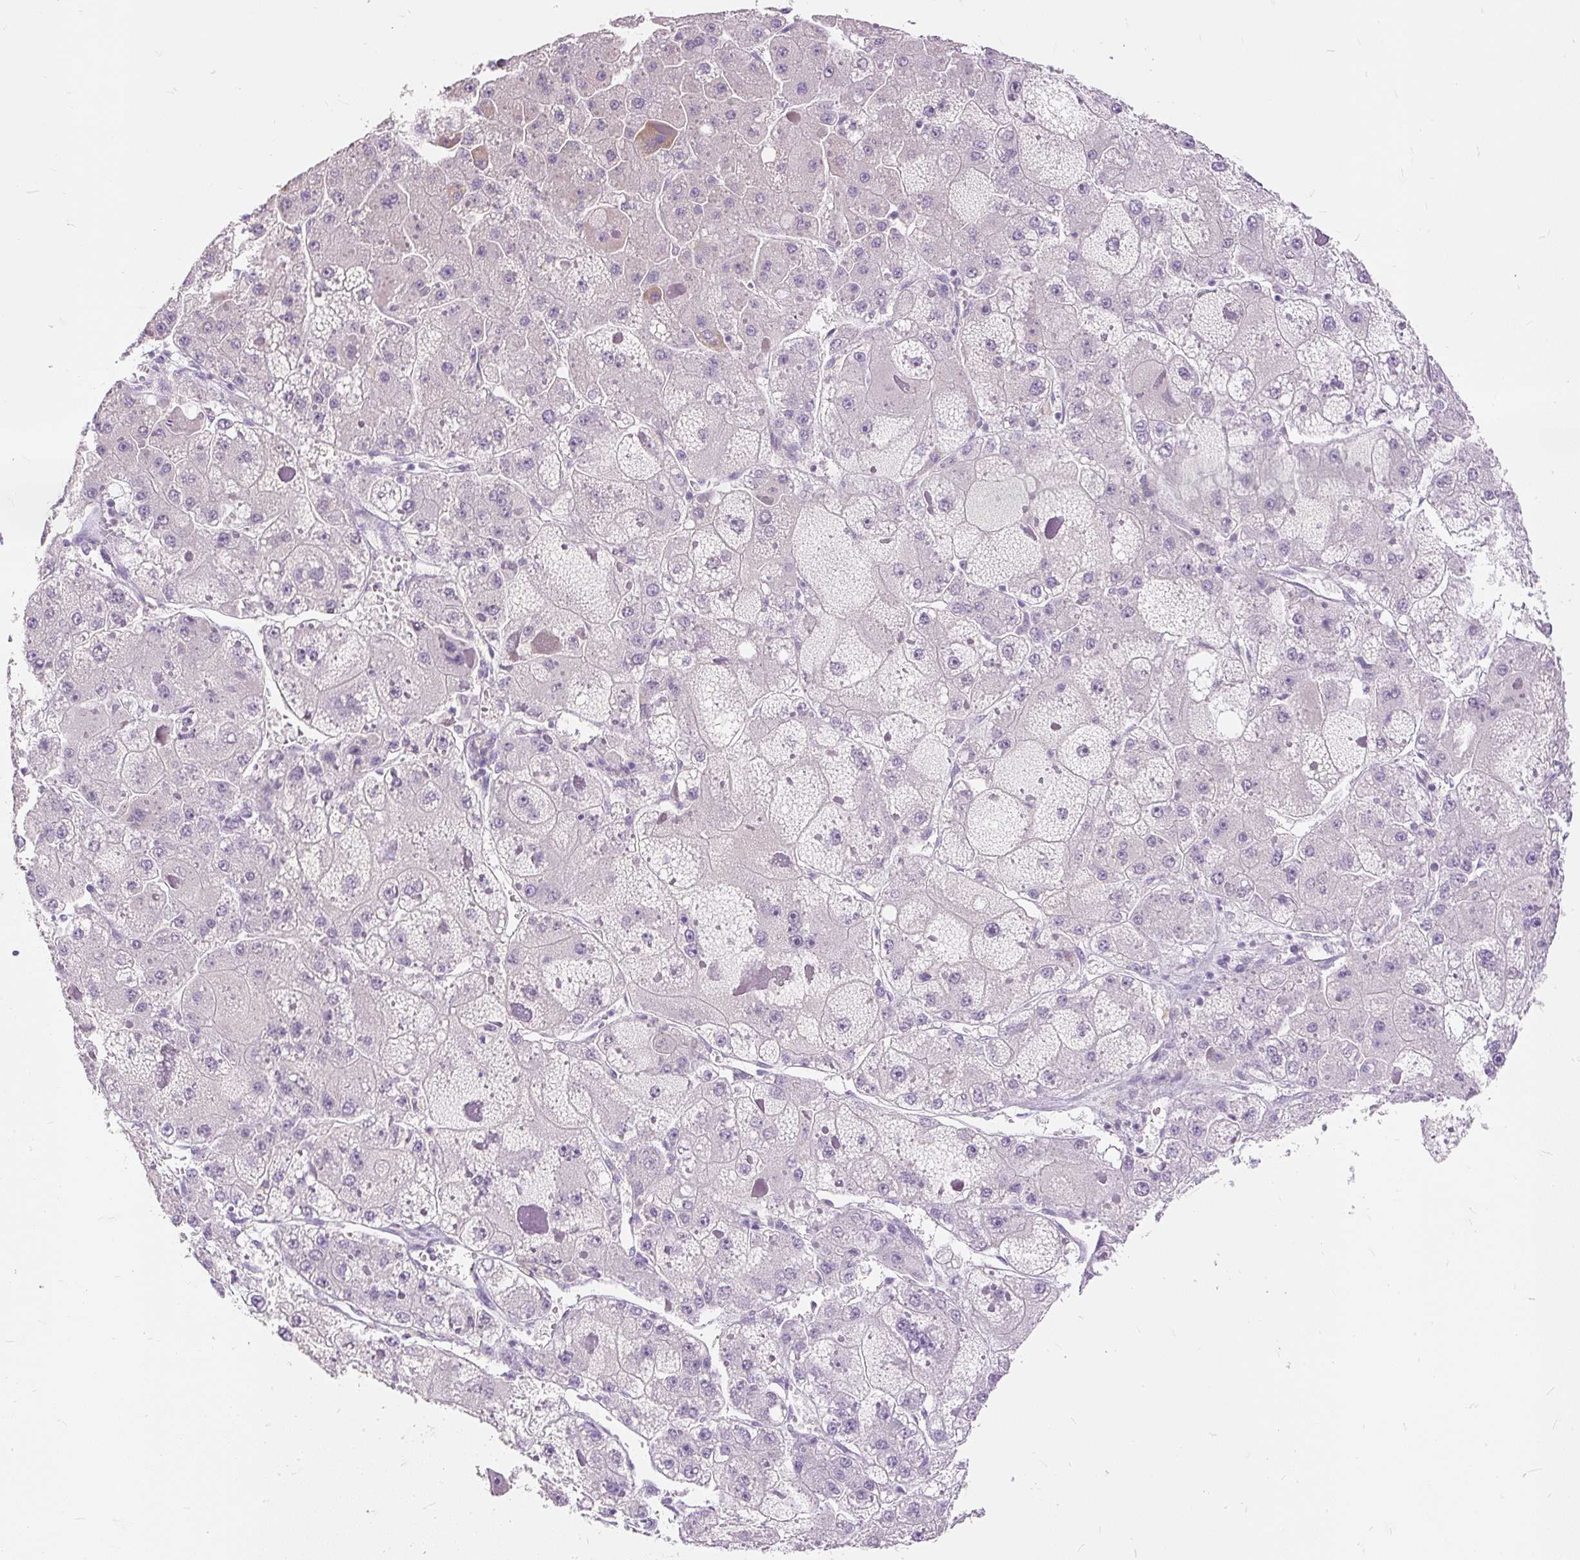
{"staining": {"intensity": "negative", "quantity": "none", "location": "none"}, "tissue": "liver cancer", "cell_type": "Tumor cells", "image_type": "cancer", "snomed": [{"axis": "morphology", "description": "Carcinoma, Hepatocellular, NOS"}, {"axis": "topography", "description": "Liver"}], "caption": "Micrograph shows no protein positivity in tumor cells of liver hepatocellular carcinoma tissue. Nuclei are stained in blue.", "gene": "KRTAP20-3", "patient": {"sex": "female", "age": 73}}